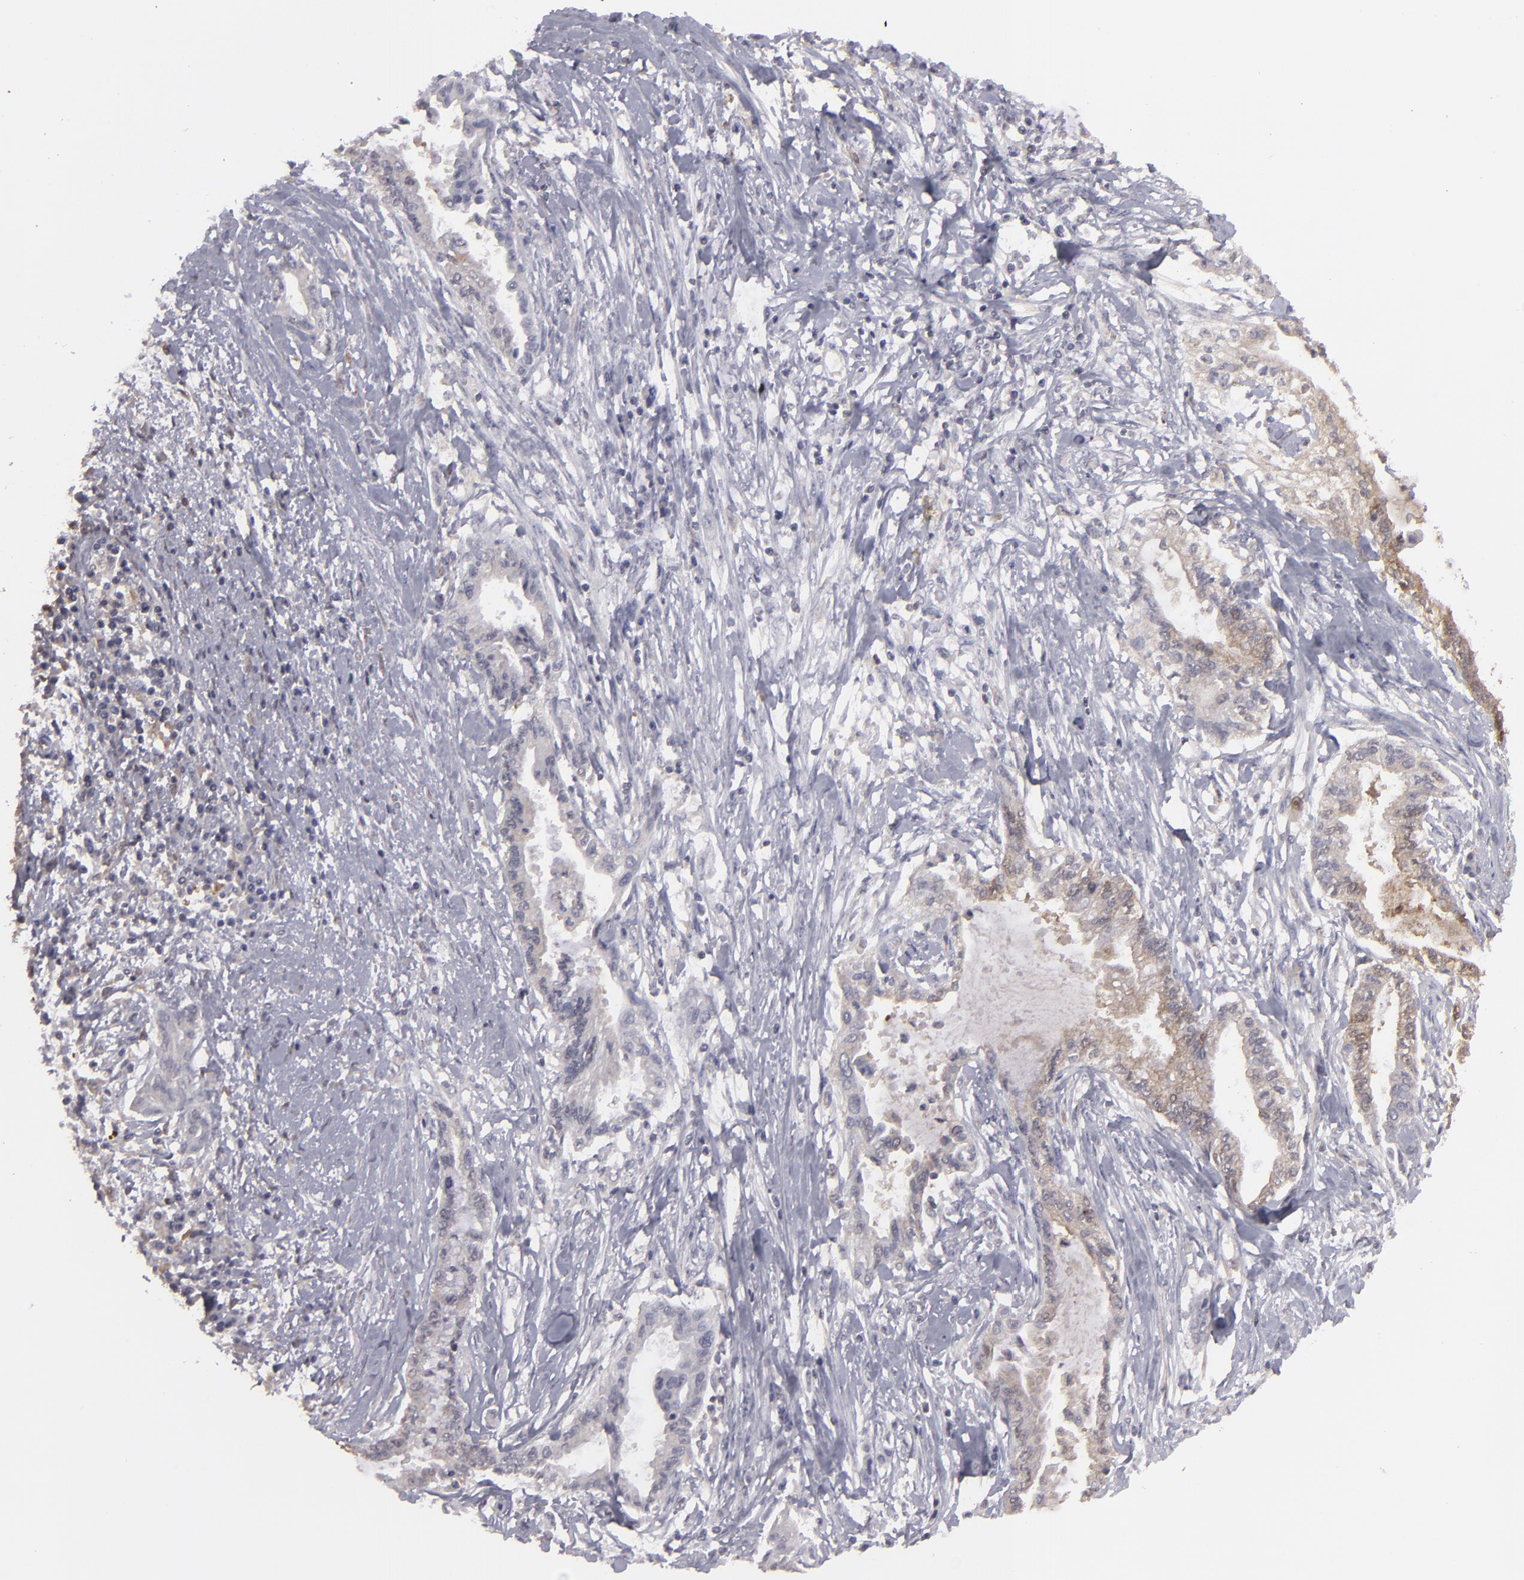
{"staining": {"intensity": "weak", "quantity": "25%-75%", "location": "cytoplasmic/membranous"}, "tissue": "pancreatic cancer", "cell_type": "Tumor cells", "image_type": "cancer", "snomed": [{"axis": "morphology", "description": "Adenocarcinoma, NOS"}, {"axis": "topography", "description": "Pancreas"}], "caption": "Pancreatic cancer (adenocarcinoma) stained for a protein (brown) reveals weak cytoplasmic/membranous positive staining in about 25%-75% of tumor cells.", "gene": "SEMA3G", "patient": {"sex": "female", "age": 64}}